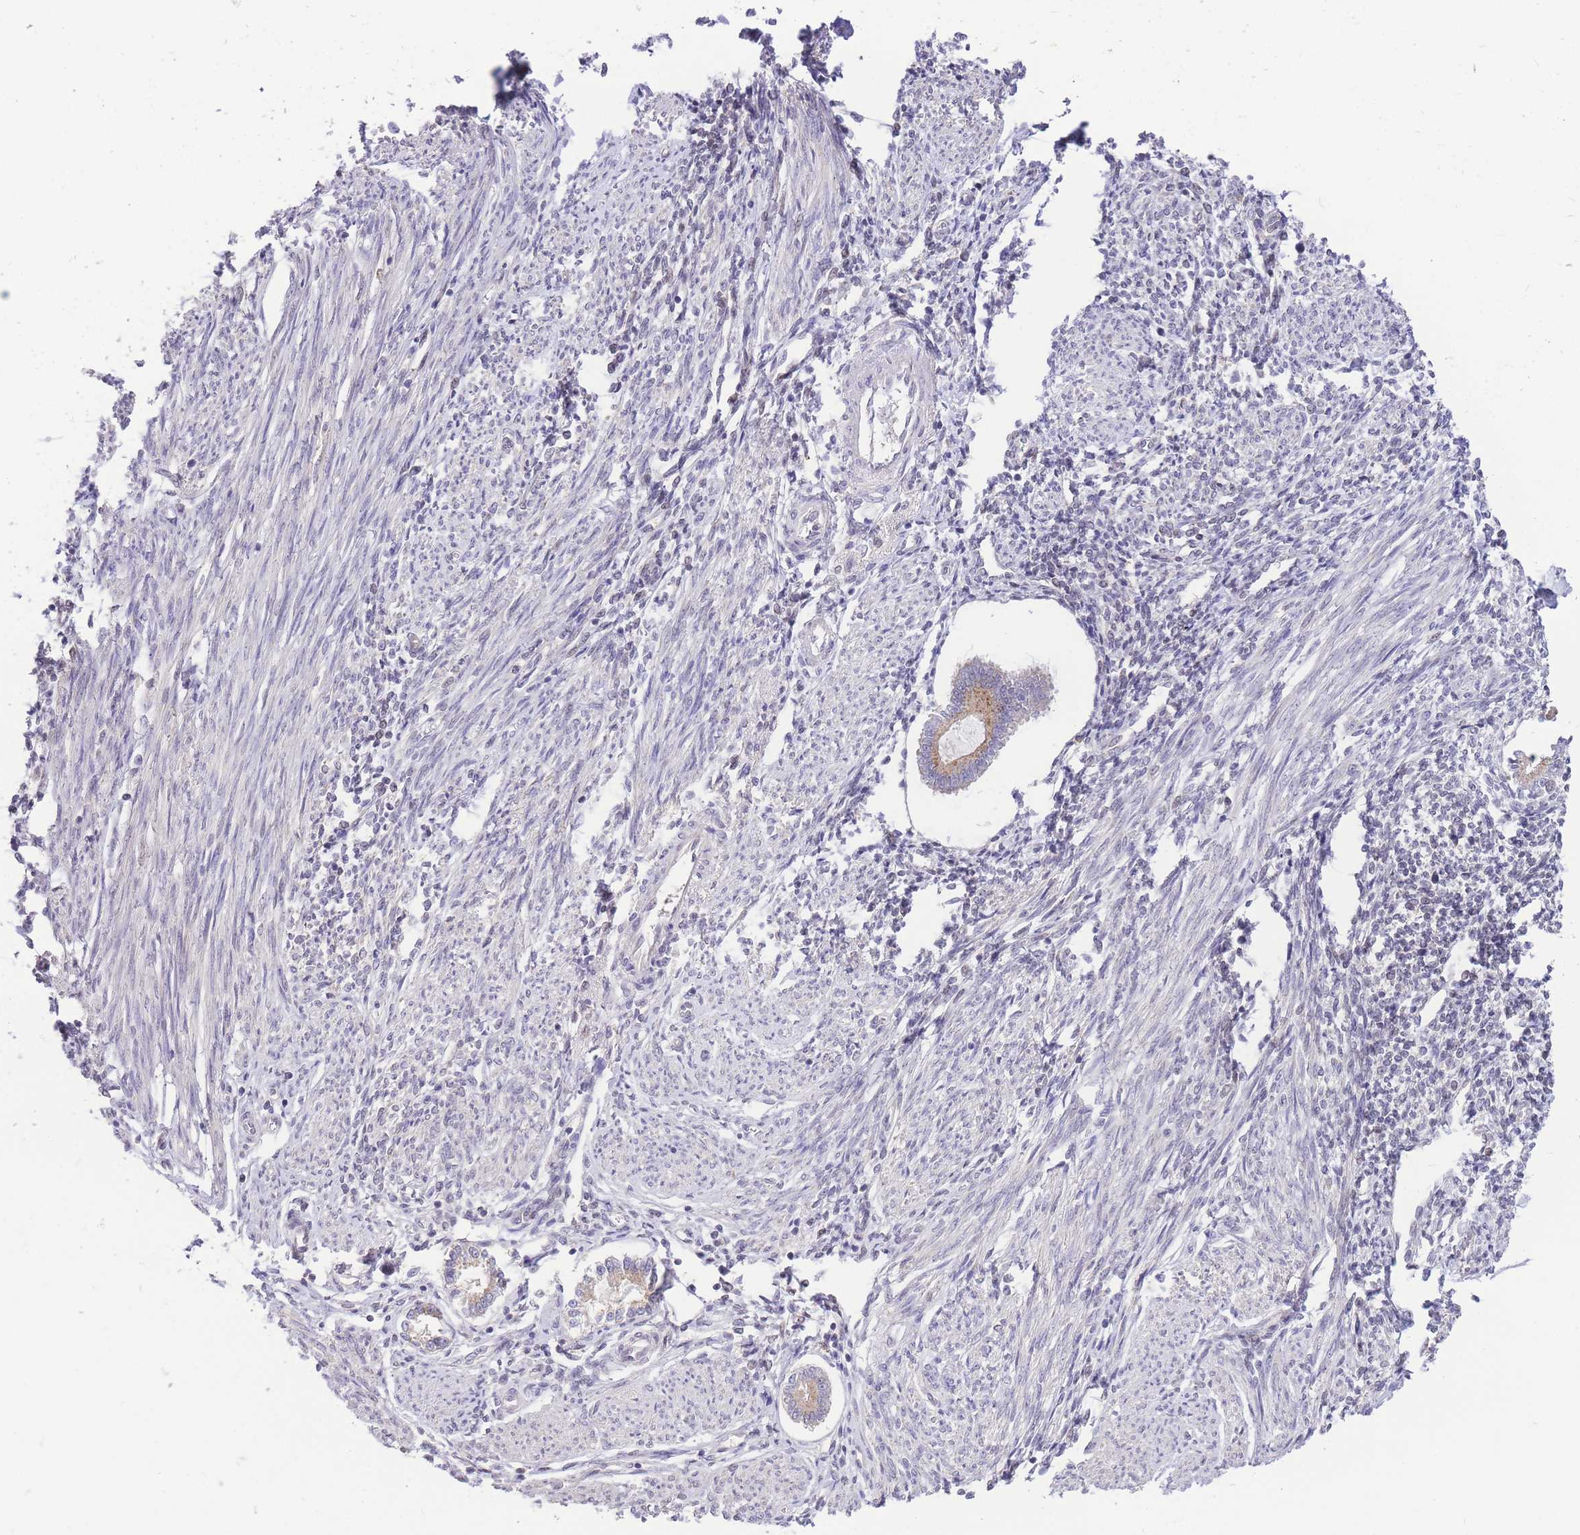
{"staining": {"intensity": "negative", "quantity": "none", "location": "none"}, "tissue": "endometrium", "cell_type": "Cells in endometrial stroma", "image_type": "normal", "snomed": [{"axis": "morphology", "description": "Normal tissue, NOS"}, {"axis": "topography", "description": "Uterus"}, {"axis": "topography", "description": "Endometrium"}], "caption": "Immunohistochemistry image of benign endometrium stained for a protein (brown), which demonstrates no expression in cells in endometrial stroma. Nuclei are stained in blue.", "gene": "UBXN7", "patient": {"sex": "female", "age": 48}}